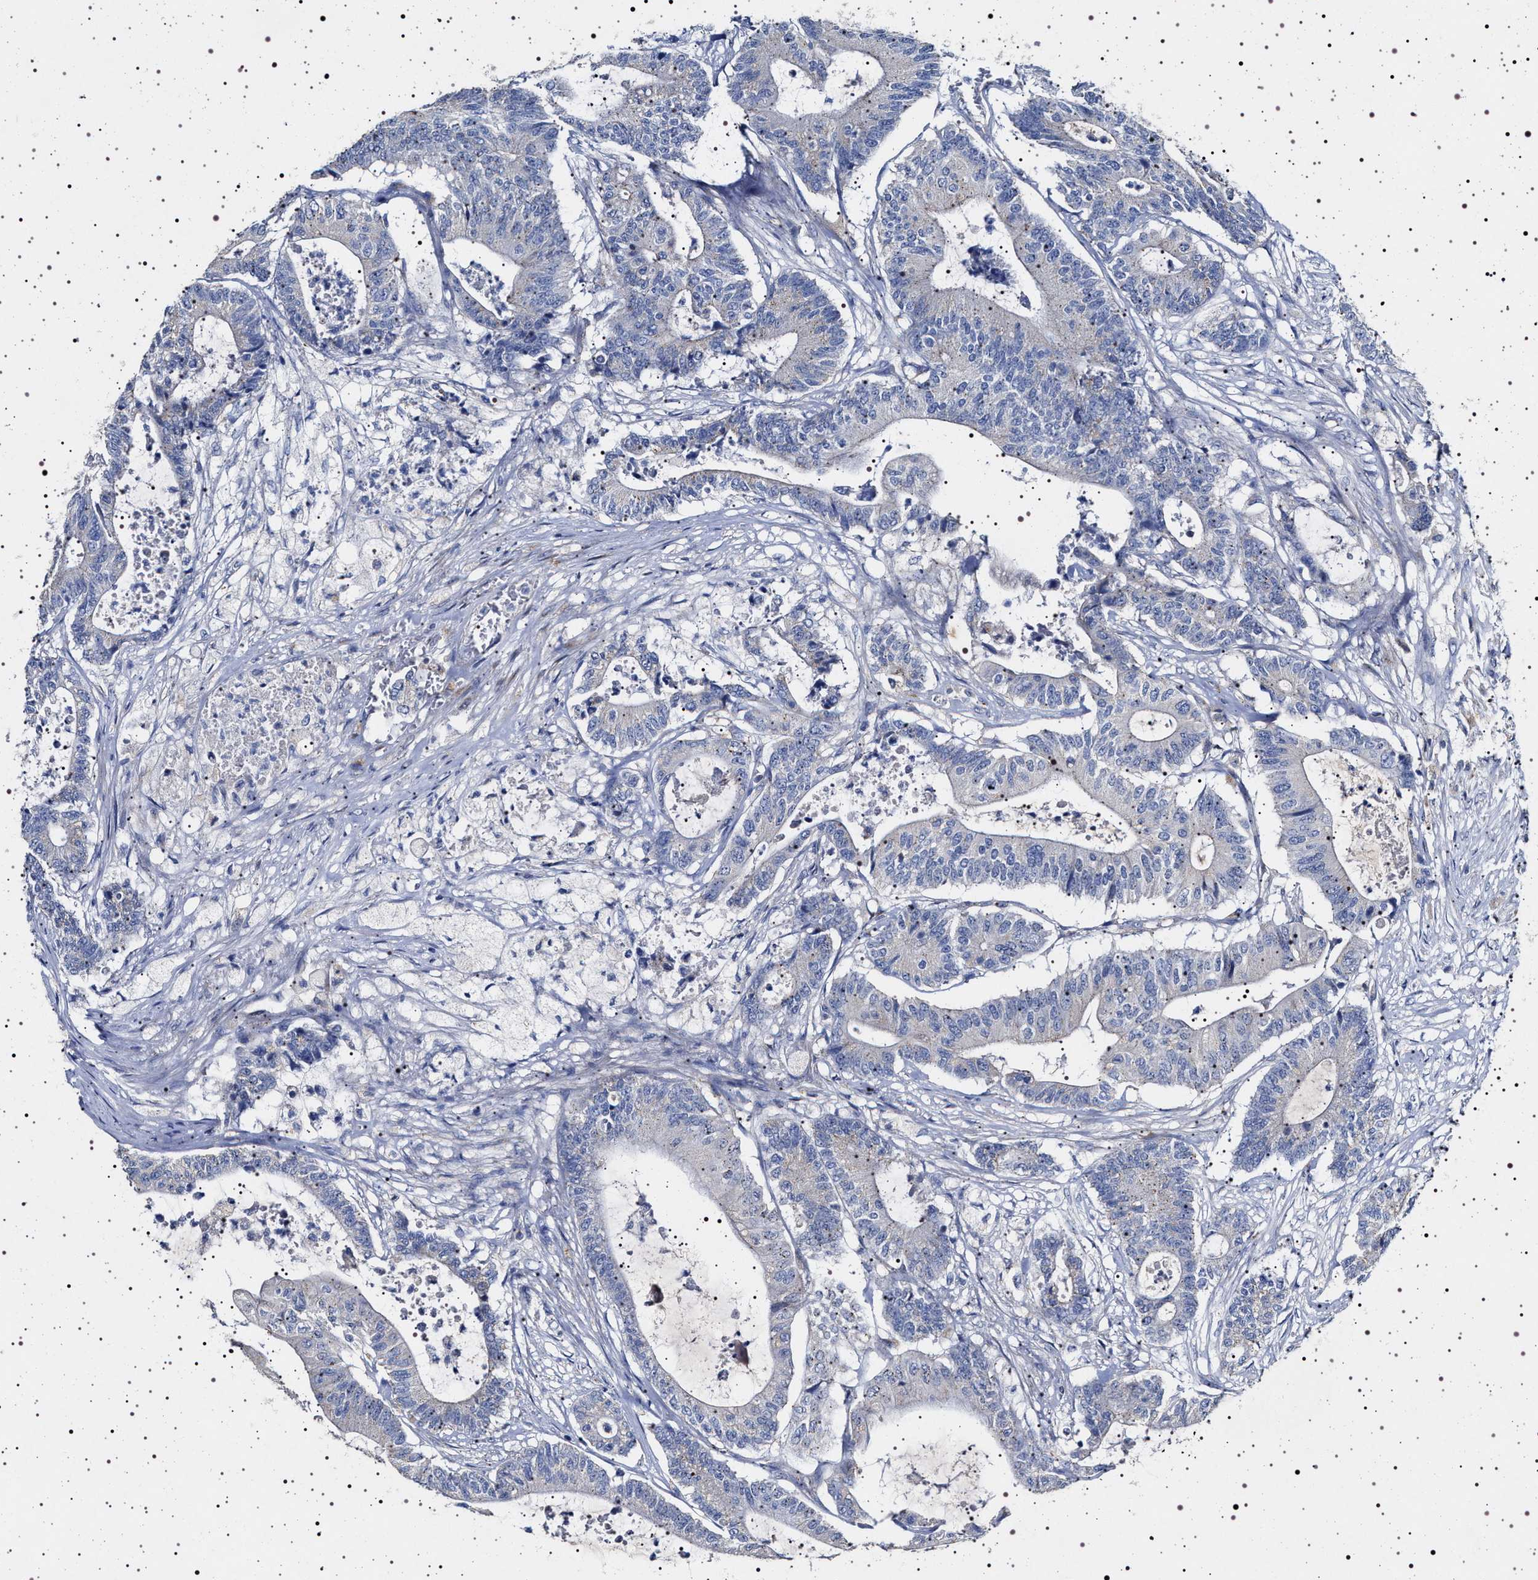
{"staining": {"intensity": "negative", "quantity": "none", "location": "none"}, "tissue": "colorectal cancer", "cell_type": "Tumor cells", "image_type": "cancer", "snomed": [{"axis": "morphology", "description": "Adenocarcinoma, NOS"}, {"axis": "topography", "description": "Colon"}], "caption": "Image shows no protein positivity in tumor cells of colorectal cancer (adenocarcinoma) tissue.", "gene": "NAALADL2", "patient": {"sex": "female", "age": 84}}